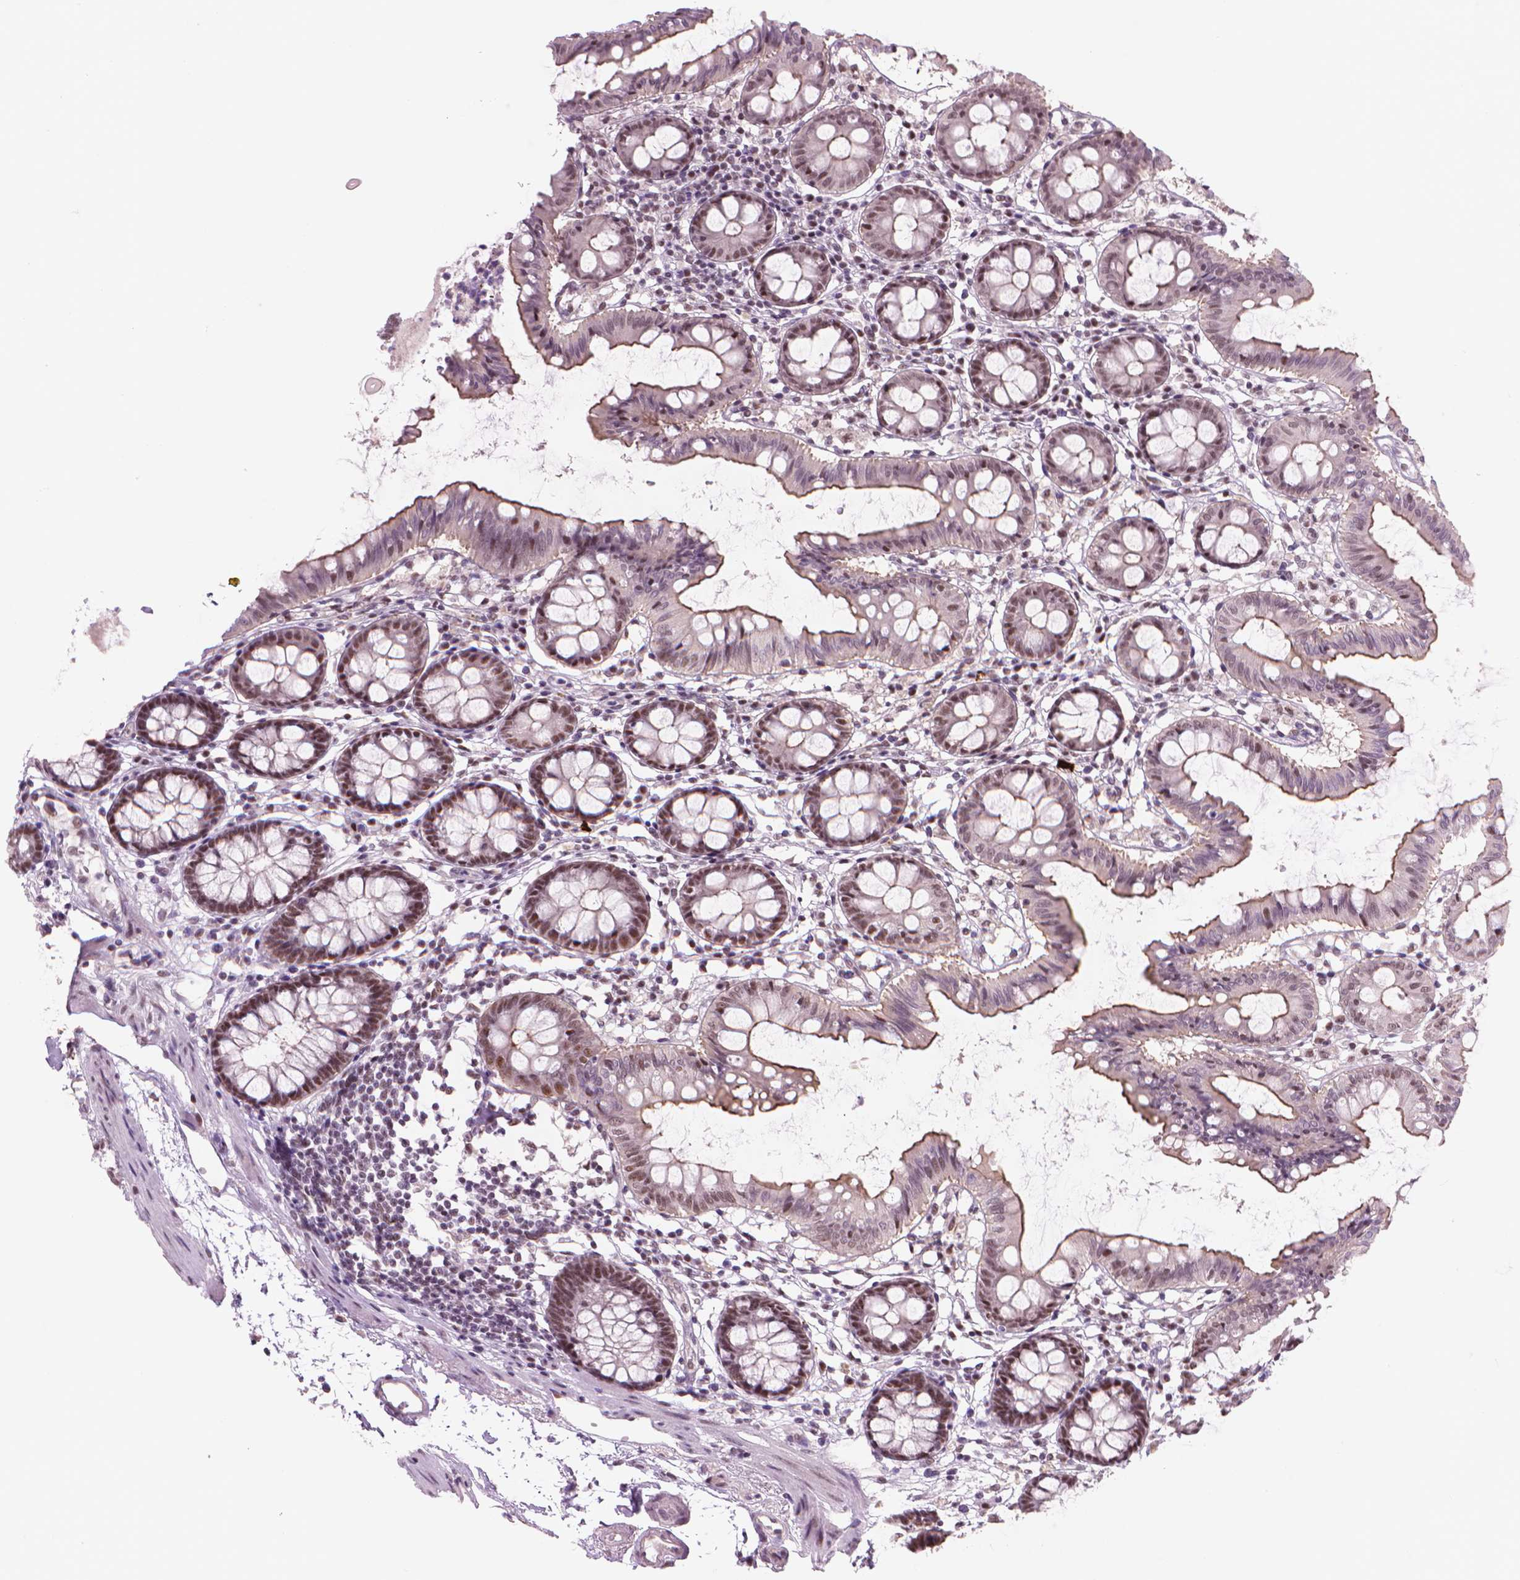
{"staining": {"intensity": "negative", "quantity": "none", "location": "none"}, "tissue": "colon", "cell_type": "Endothelial cells", "image_type": "normal", "snomed": [{"axis": "morphology", "description": "Normal tissue, NOS"}, {"axis": "topography", "description": "Colon"}], "caption": "A high-resolution micrograph shows immunohistochemistry staining of unremarkable colon, which exhibits no significant expression in endothelial cells.", "gene": "POLR3D", "patient": {"sex": "female", "age": 84}}